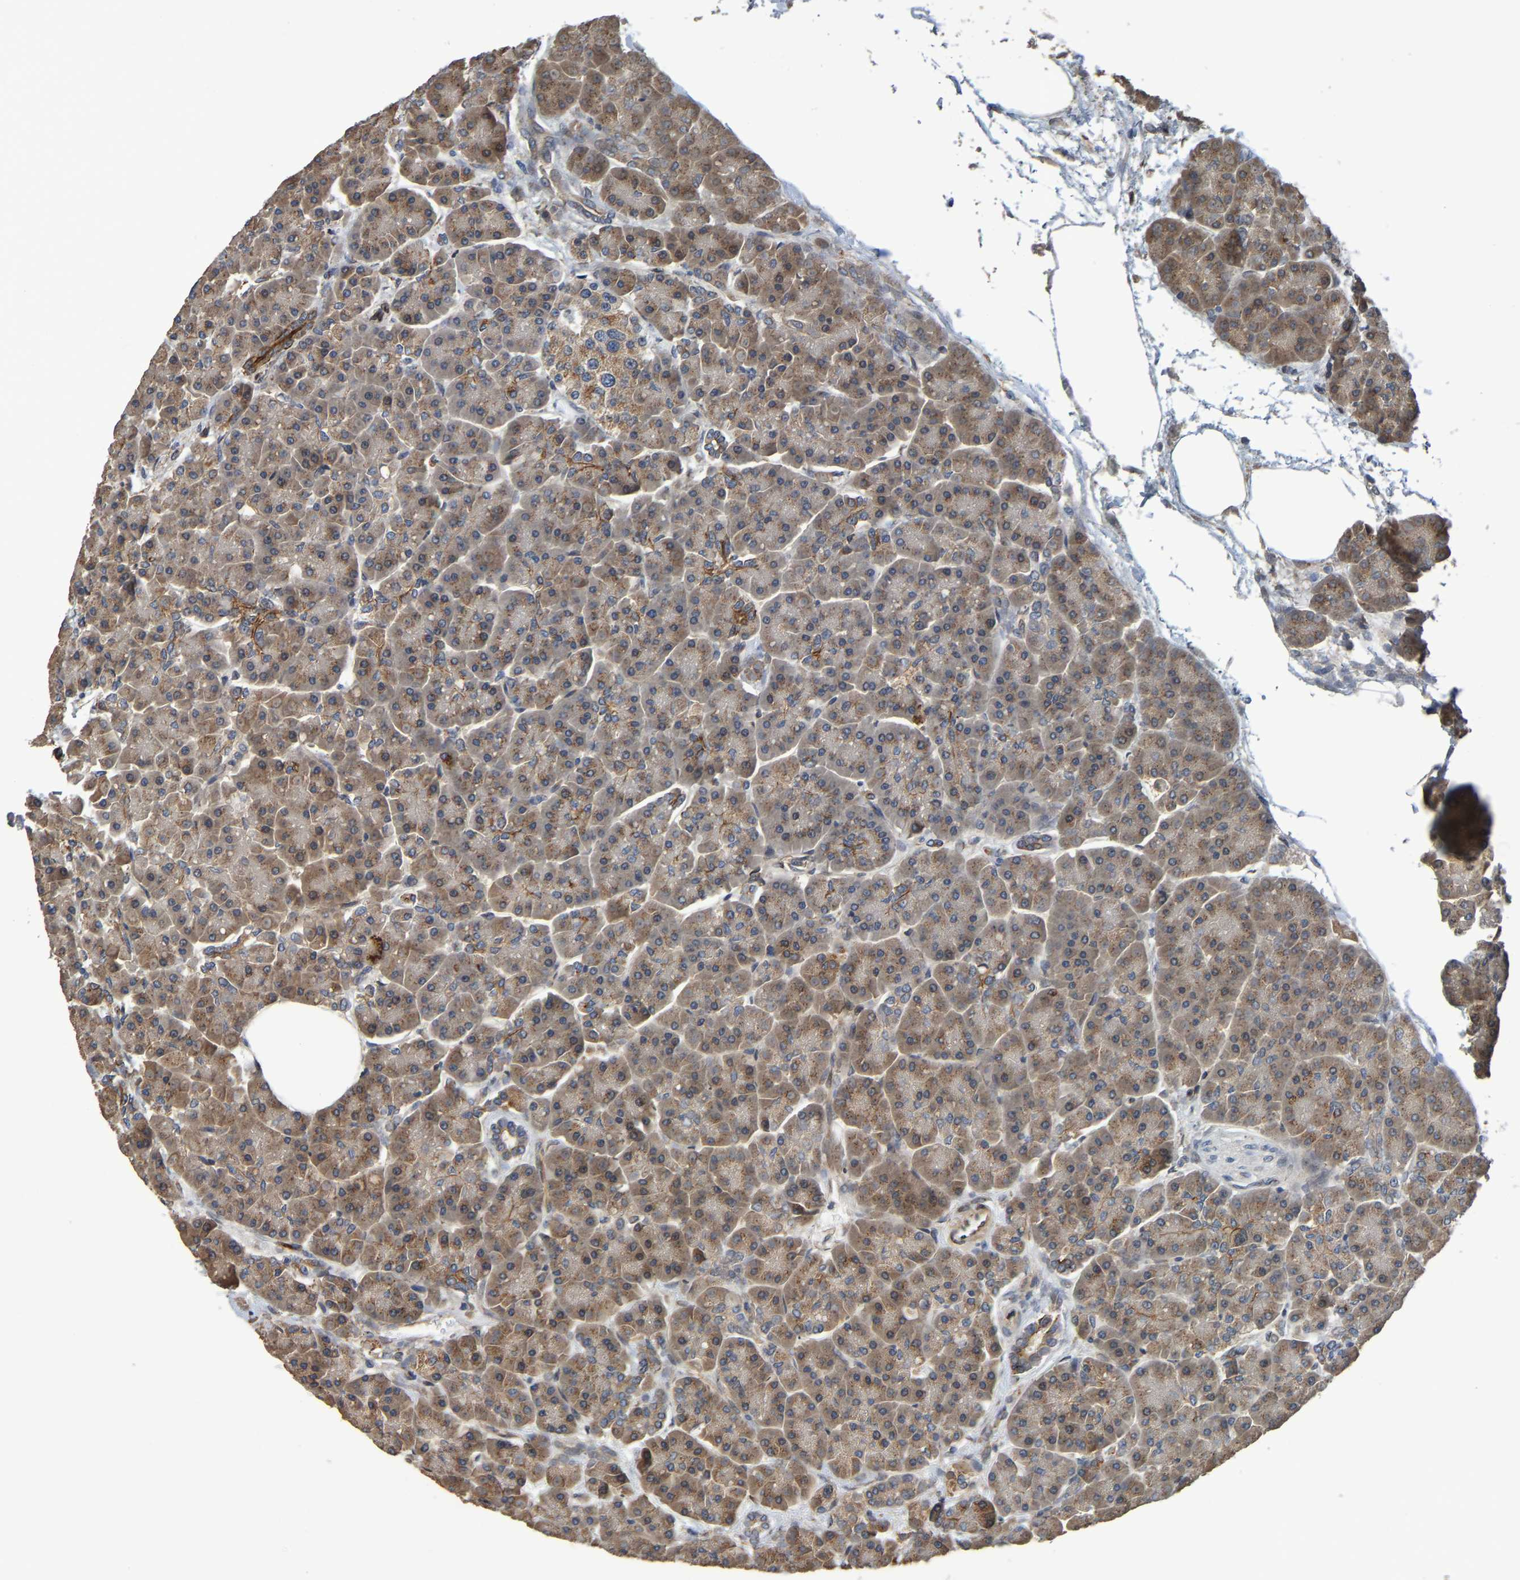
{"staining": {"intensity": "strong", "quantity": "25%-75%", "location": "cytoplasmic/membranous"}, "tissue": "pancreas", "cell_type": "Exocrine glandular cells", "image_type": "normal", "snomed": [{"axis": "morphology", "description": "Normal tissue, NOS"}, {"axis": "topography", "description": "Pancreas"}], "caption": "Human pancreas stained with a brown dye shows strong cytoplasmic/membranous positive staining in about 25%-75% of exocrine glandular cells.", "gene": "MACC1", "patient": {"sex": "female", "age": 70}}